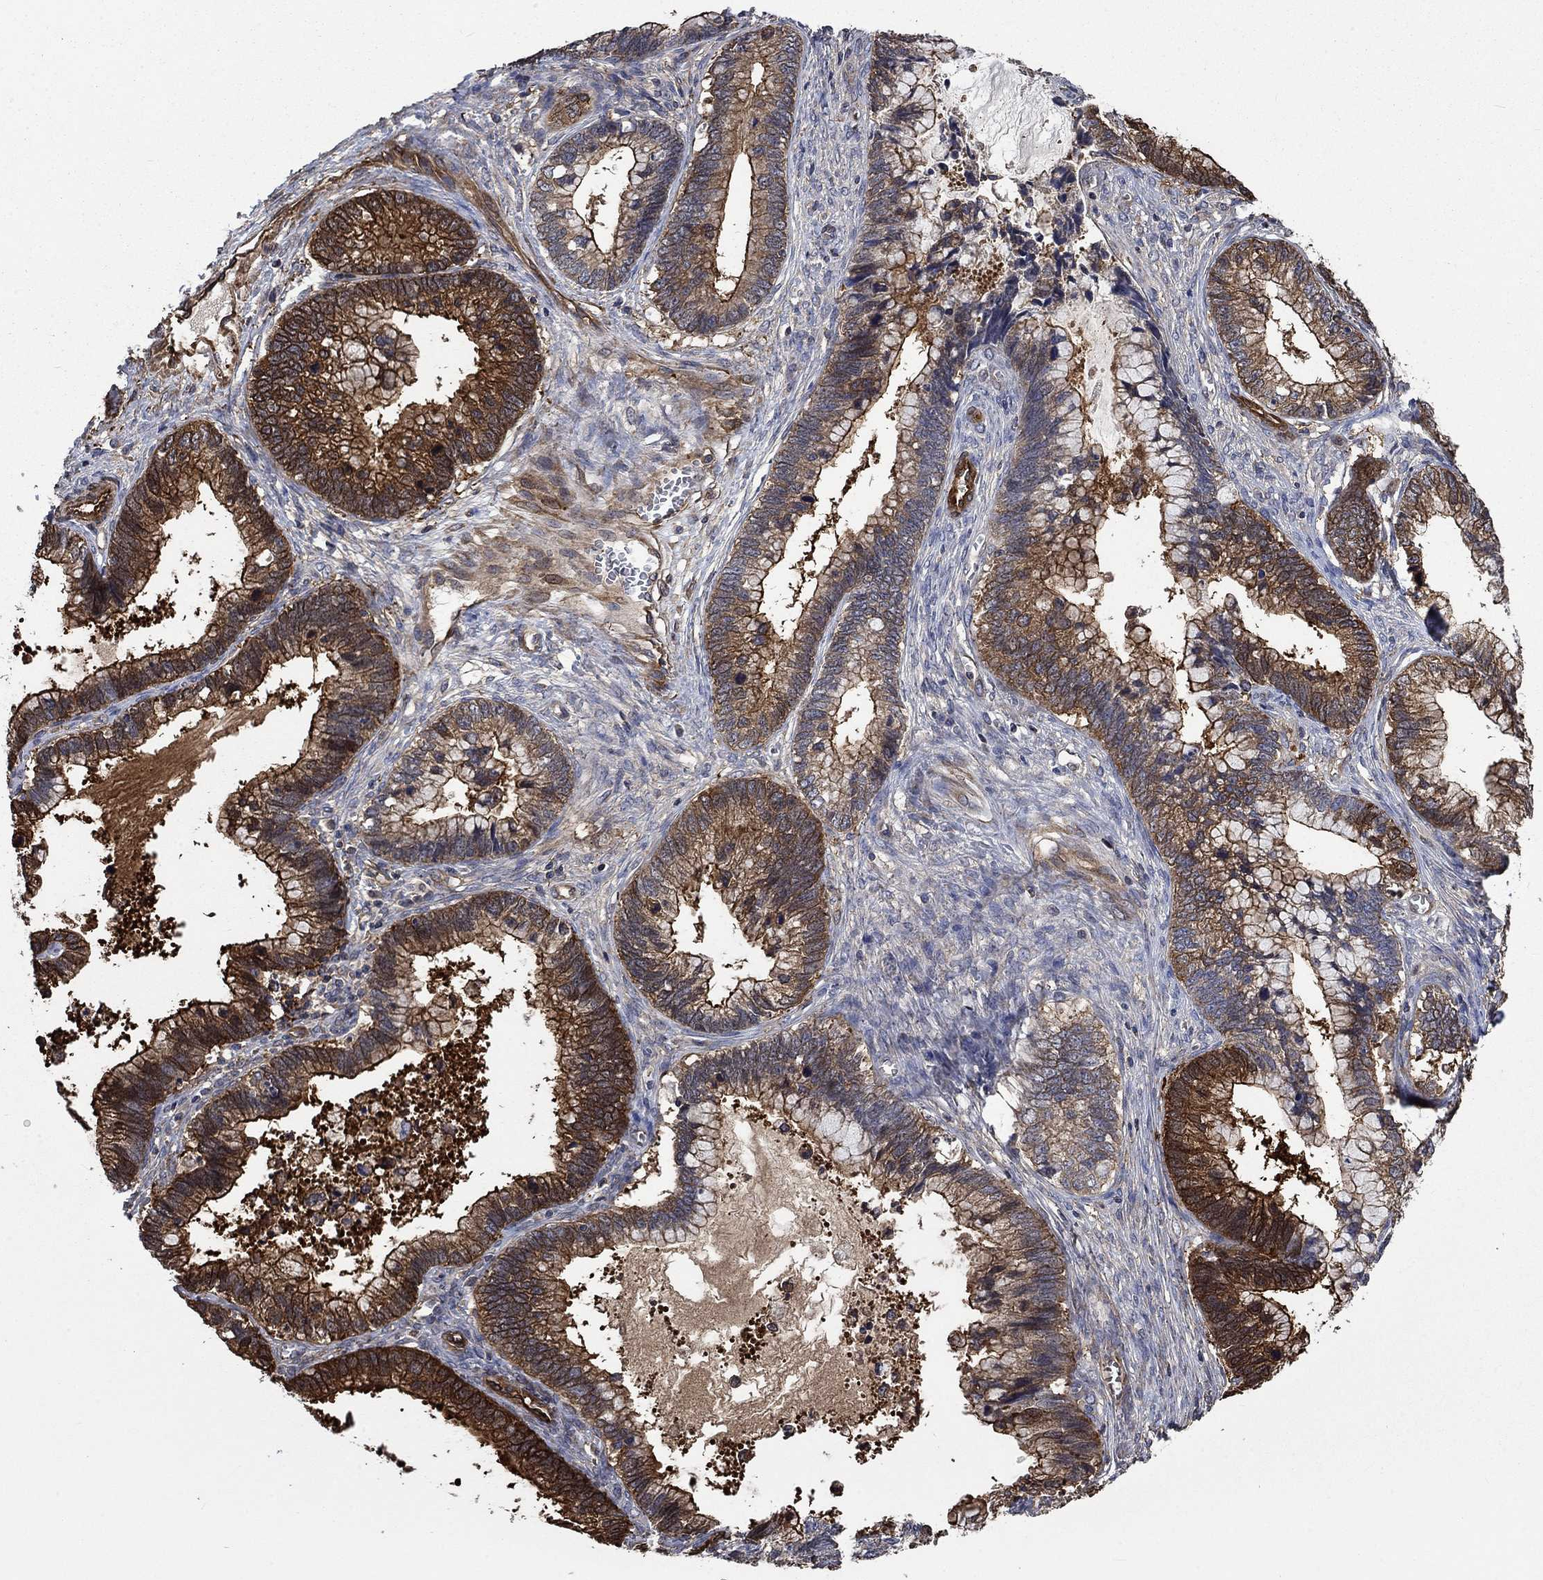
{"staining": {"intensity": "strong", "quantity": "25%-75%", "location": "cytoplasmic/membranous"}, "tissue": "cervical cancer", "cell_type": "Tumor cells", "image_type": "cancer", "snomed": [{"axis": "morphology", "description": "Adenocarcinoma, NOS"}, {"axis": "topography", "description": "Cervix"}], "caption": "Immunohistochemistry micrograph of cervical cancer (adenocarcinoma) stained for a protein (brown), which reveals high levels of strong cytoplasmic/membranous expression in approximately 25%-75% of tumor cells.", "gene": "PDE3A", "patient": {"sex": "female", "age": 44}}